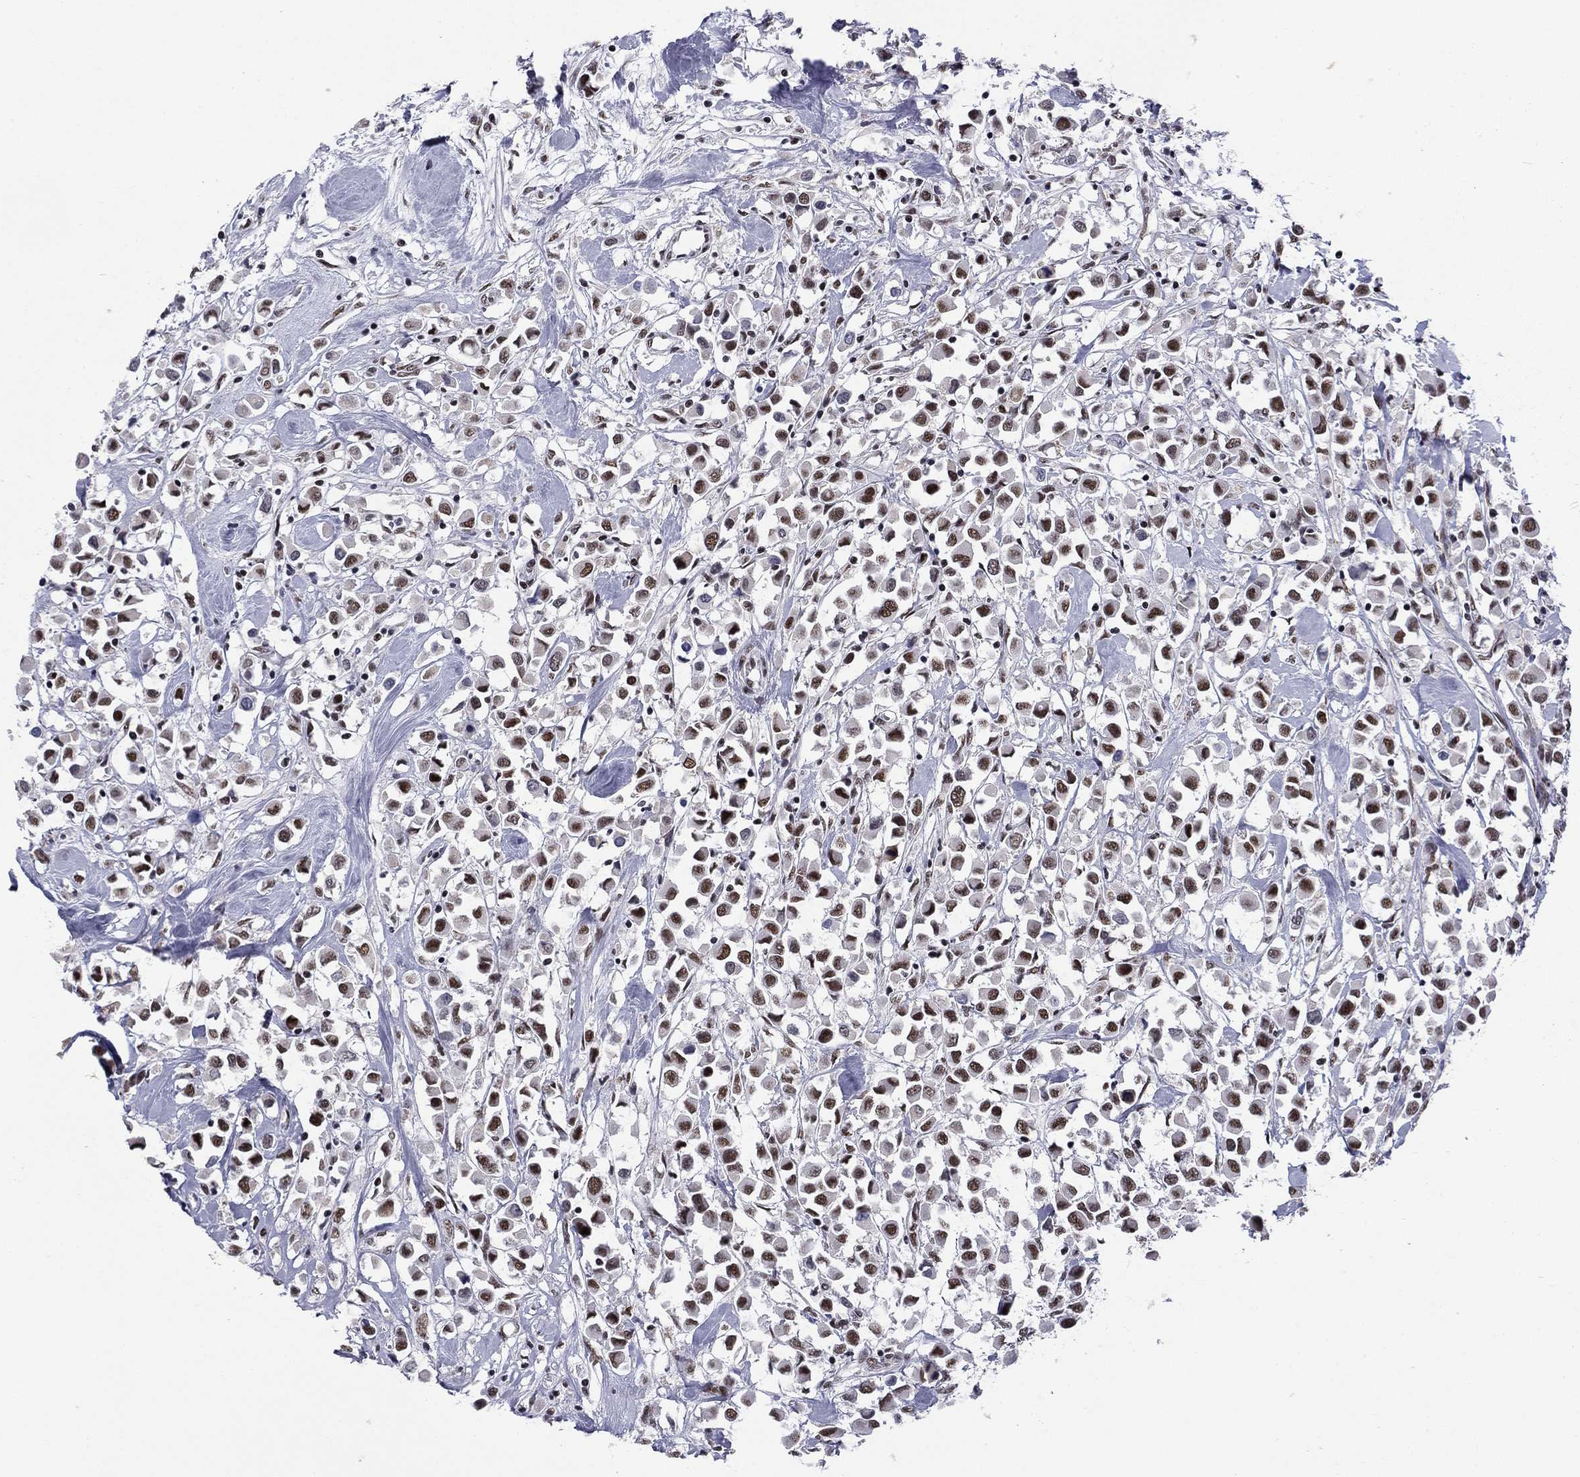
{"staining": {"intensity": "strong", "quantity": "25%-75%", "location": "nuclear"}, "tissue": "breast cancer", "cell_type": "Tumor cells", "image_type": "cancer", "snomed": [{"axis": "morphology", "description": "Duct carcinoma"}, {"axis": "topography", "description": "Breast"}], "caption": "Immunohistochemistry (IHC) (DAB (3,3'-diaminobenzidine)) staining of intraductal carcinoma (breast) shows strong nuclear protein expression in approximately 25%-75% of tumor cells.", "gene": "ETV5", "patient": {"sex": "female", "age": 61}}